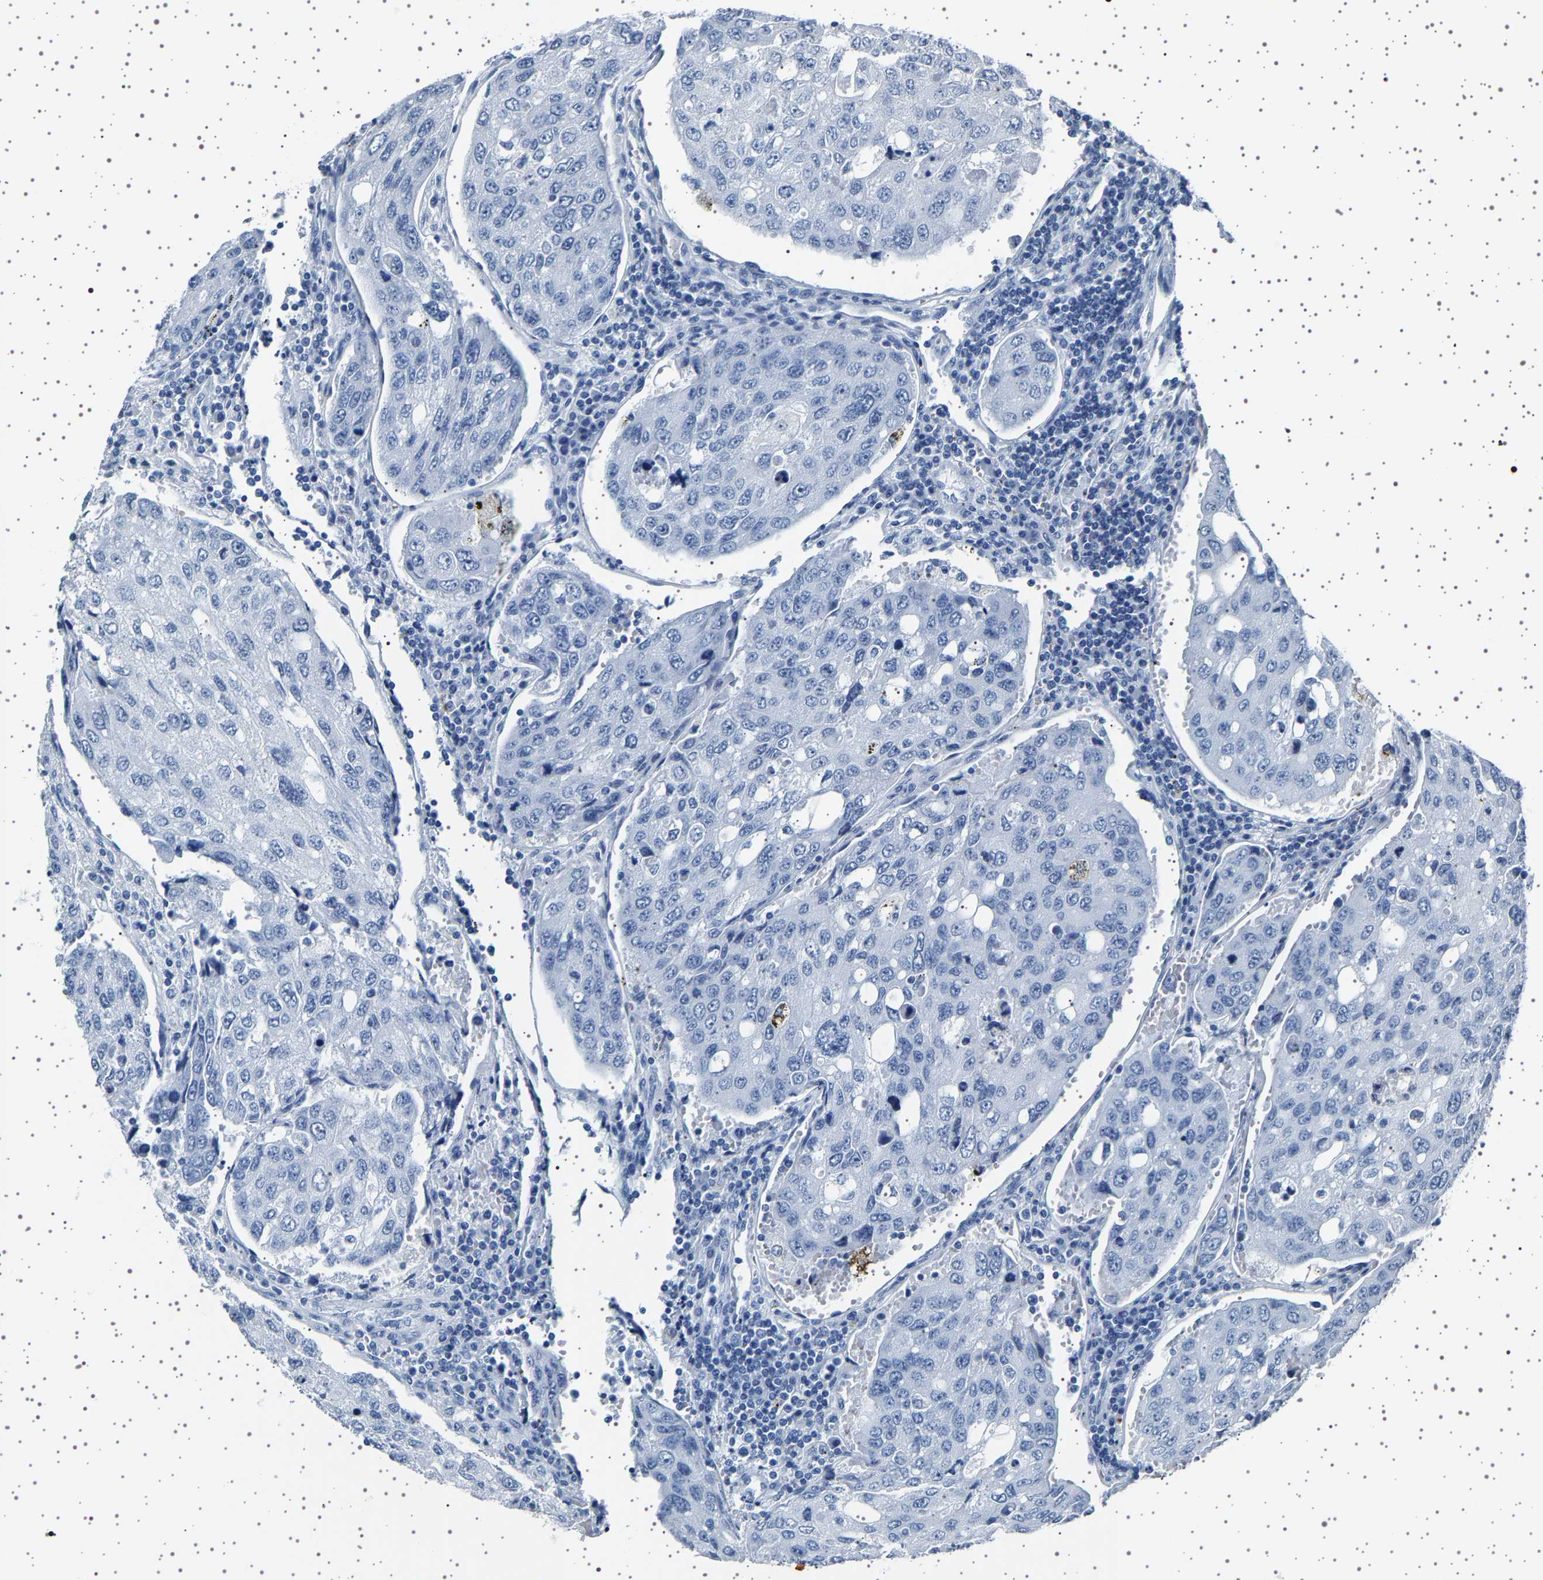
{"staining": {"intensity": "negative", "quantity": "none", "location": "none"}, "tissue": "urothelial cancer", "cell_type": "Tumor cells", "image_type": "cancer", "snomed": [{"axis": "morphology", "description": "Urothelial carcinoma, High grade"}, {"axis": "topography", "description": "Lymph node"}, {"axis": "topography", "description": "Urinary bladder"}], "caption": "This is a micrograph of immunohistochemistry staining of high-grade urothelial carcinoma, which shows no staining in tumor cells.", "gene": "TFF3", "patient": {"sex": "male", "age": 51}}